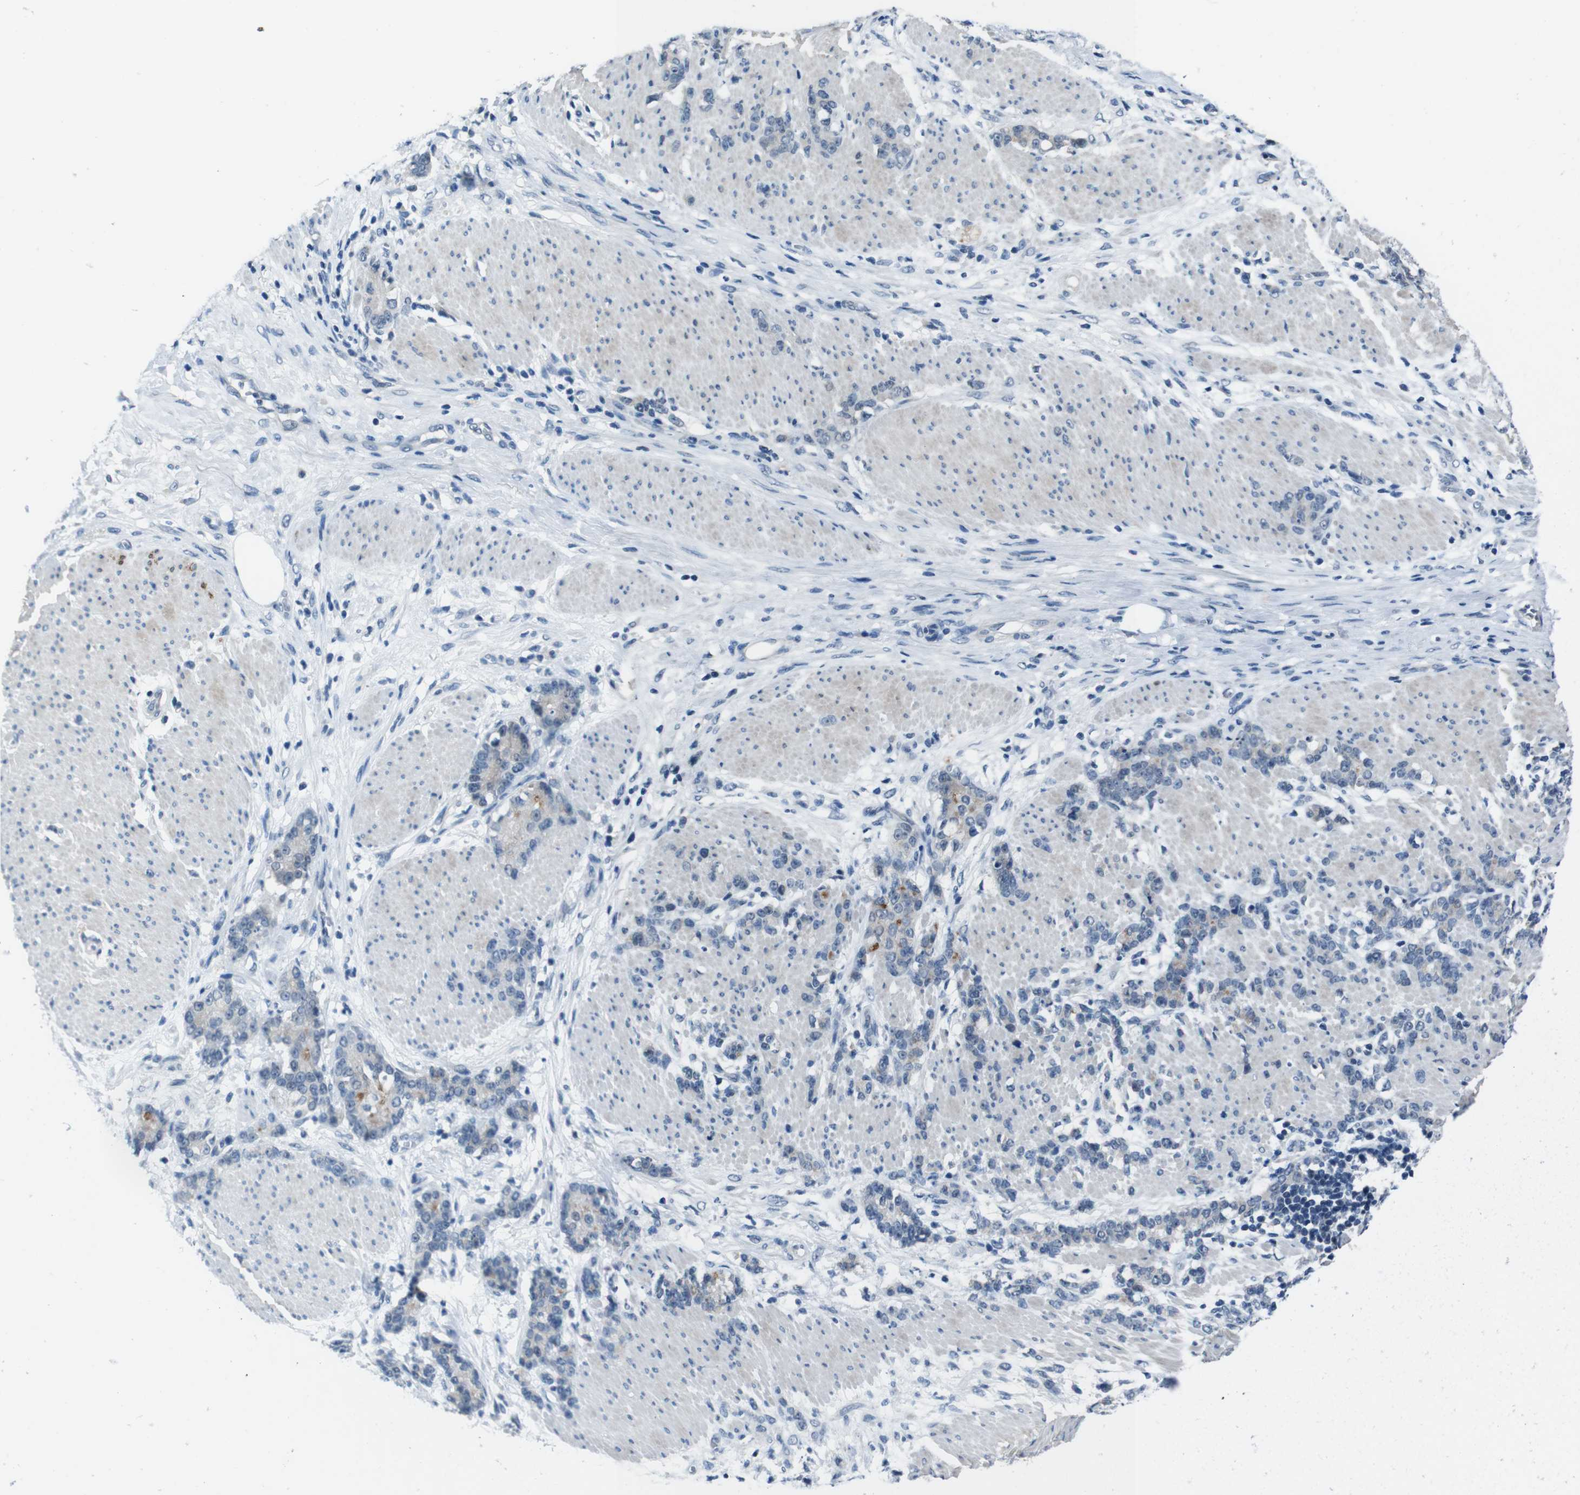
{"staining": {"intensity": "negative", "quantity": "none", "location": "none"}, "tissue": "stomach cancer", "cell_type": "Tumor cells", "image_type": "cancer", "snomed": [{"axis": "morphology", "description": "Adenocarcinoma, NOS"}, {"axis": "topography", "description": "Stomach, lower"}], "caption": "Immunohistochemistry (IHC) of human stomach adenocarcinoma exhibits no positivity in tumor cells. (DAB IHC, high magnification).", "gene": "CDHR2", "patient": {"sex": "male", "age": 88}}